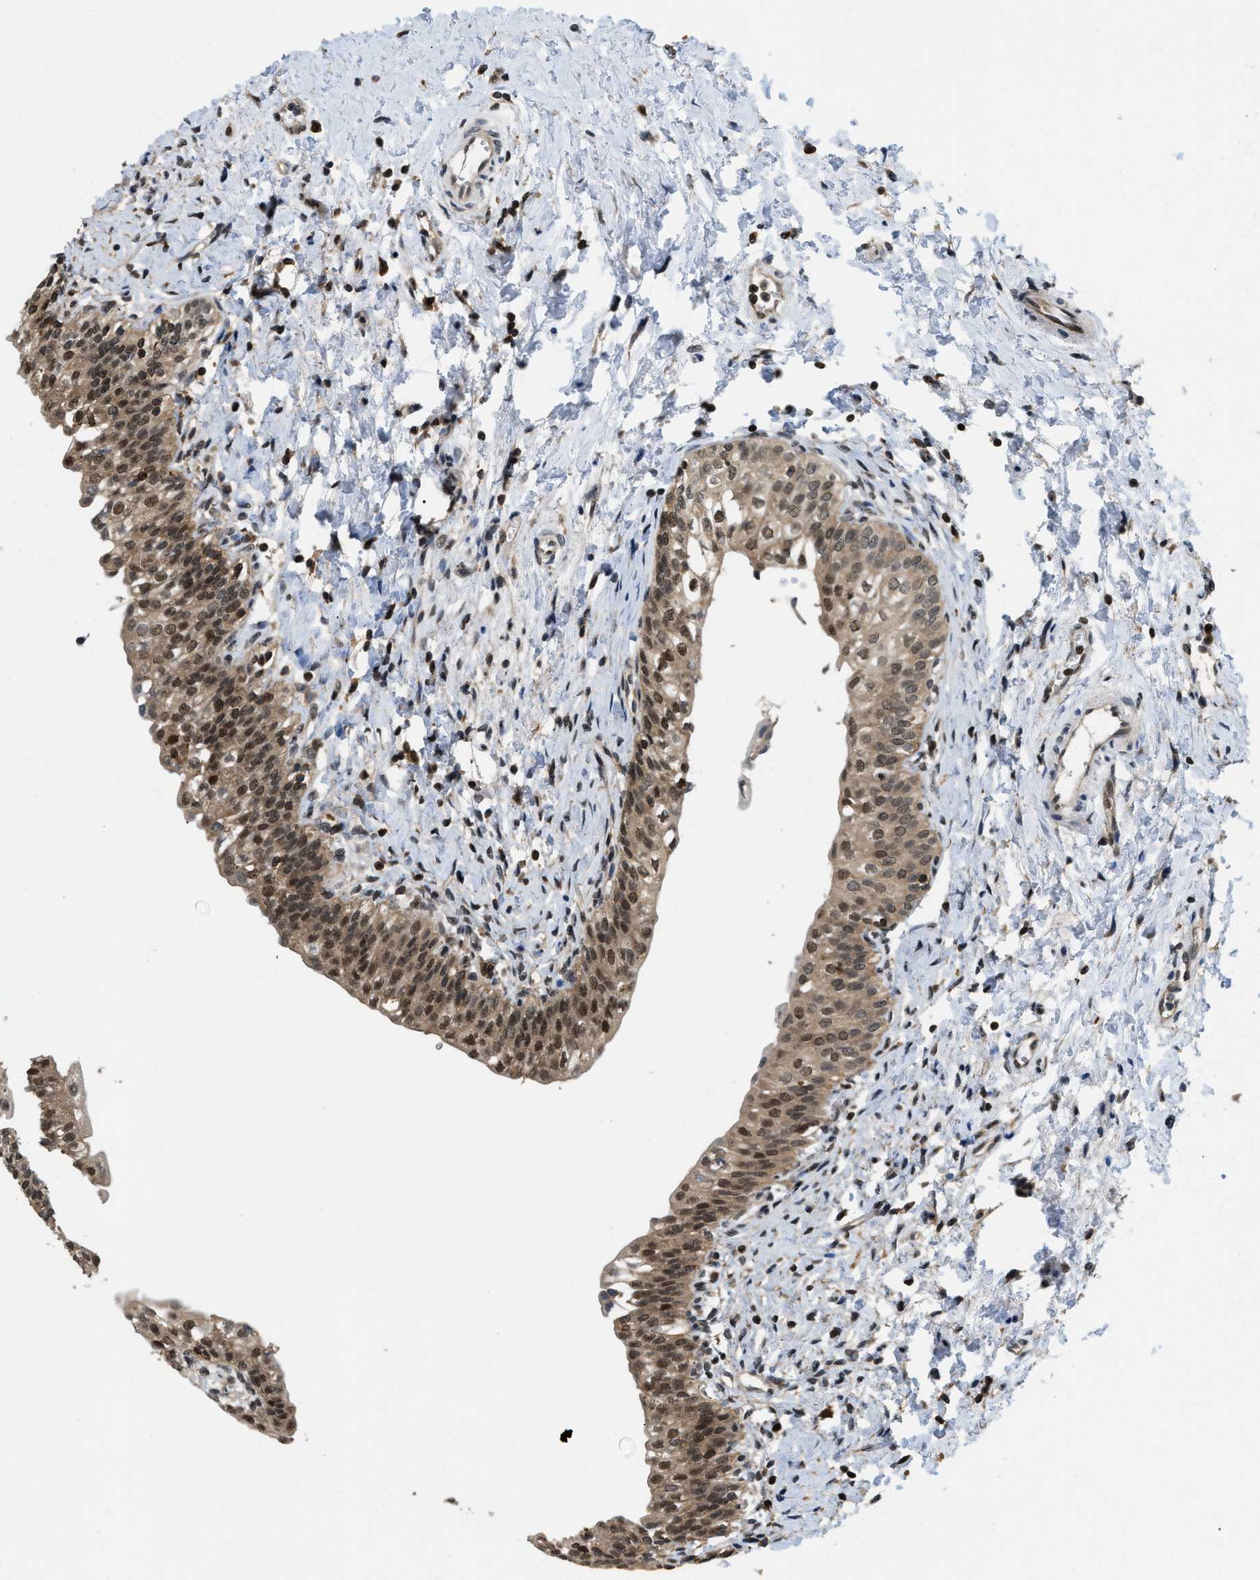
{"staining": {"intensity": "moderate", "quantity": ">75%", "location": "cytoplasmic/membranous,nuclear"}, "tissue": "urinary bladder", "cell_type": "Urothelial cells", "image_type": "normal", "snomed": [{"axis": "morphology", "description": "Normal tissue, NOS"}, {"axis": "topography", "description": "Urinary bladder"}], "caption": "Immunohistochemical staining of unremarkable urinary bladder exhibits moderate cytoplasmic/membranous,nuclear protein positivity in approximately >75% of urothelial cells.", "gene": "ATF7IP", "patient": {"sex": "male", "age": 55}}